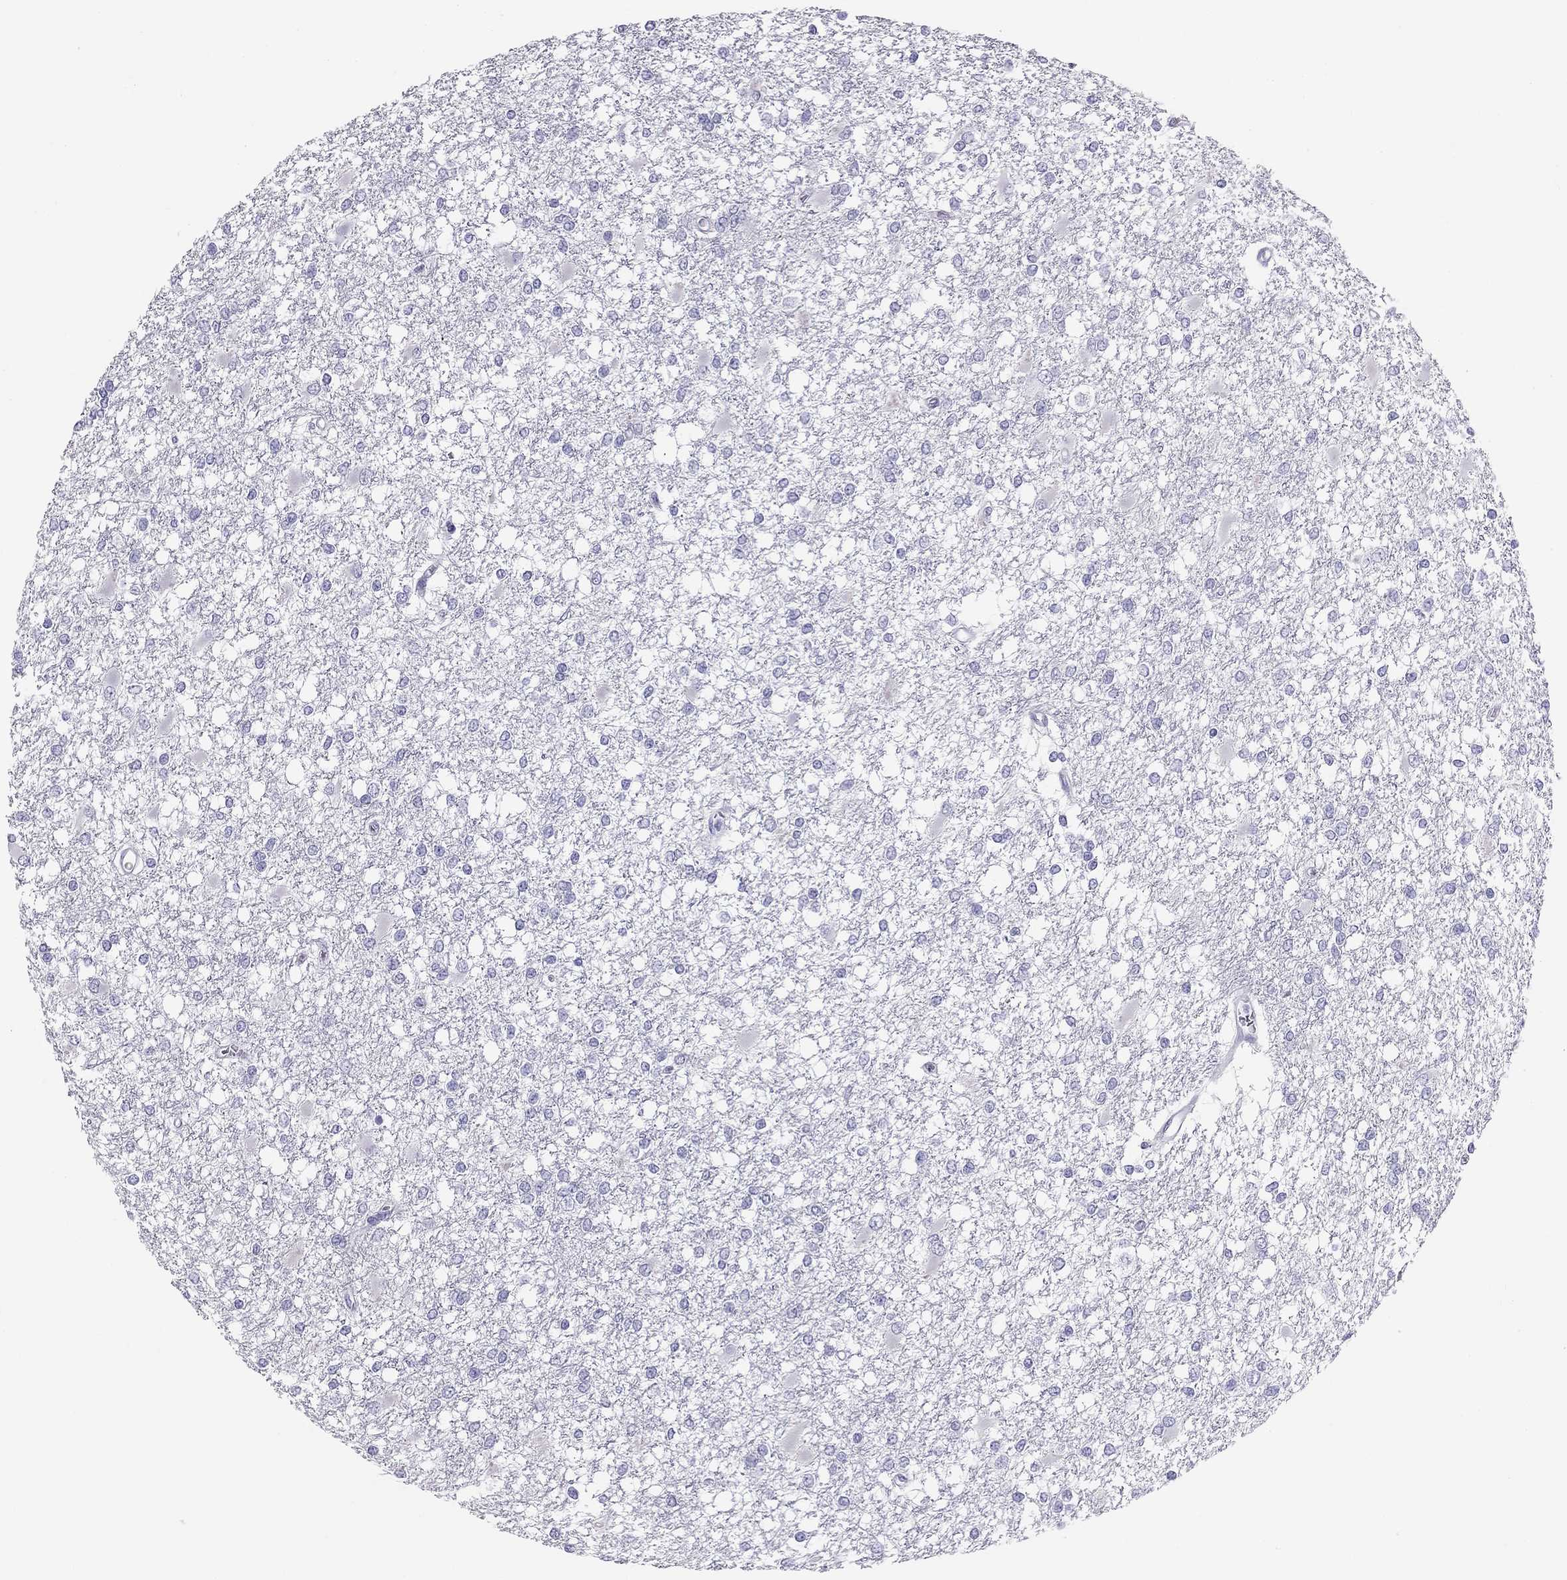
{"staining": {"intensity": "negative", "quantity": "none", "location": "none"}, "tissue": "glioma", "cell_type": "Tumor cells", "image_type": "cancer", "snomed": [{"axis": "morphology", "description": "Glioma, malignant, High grade"}, {"axis": "topography", "description": "Cerebral cortex"}], "caption": "The photomicrograph demonstrates no staining of tumor cells in malignant high-grade glioma.", "gene": "TRPM3", "patient": {"sex": "male", "age": 79}}